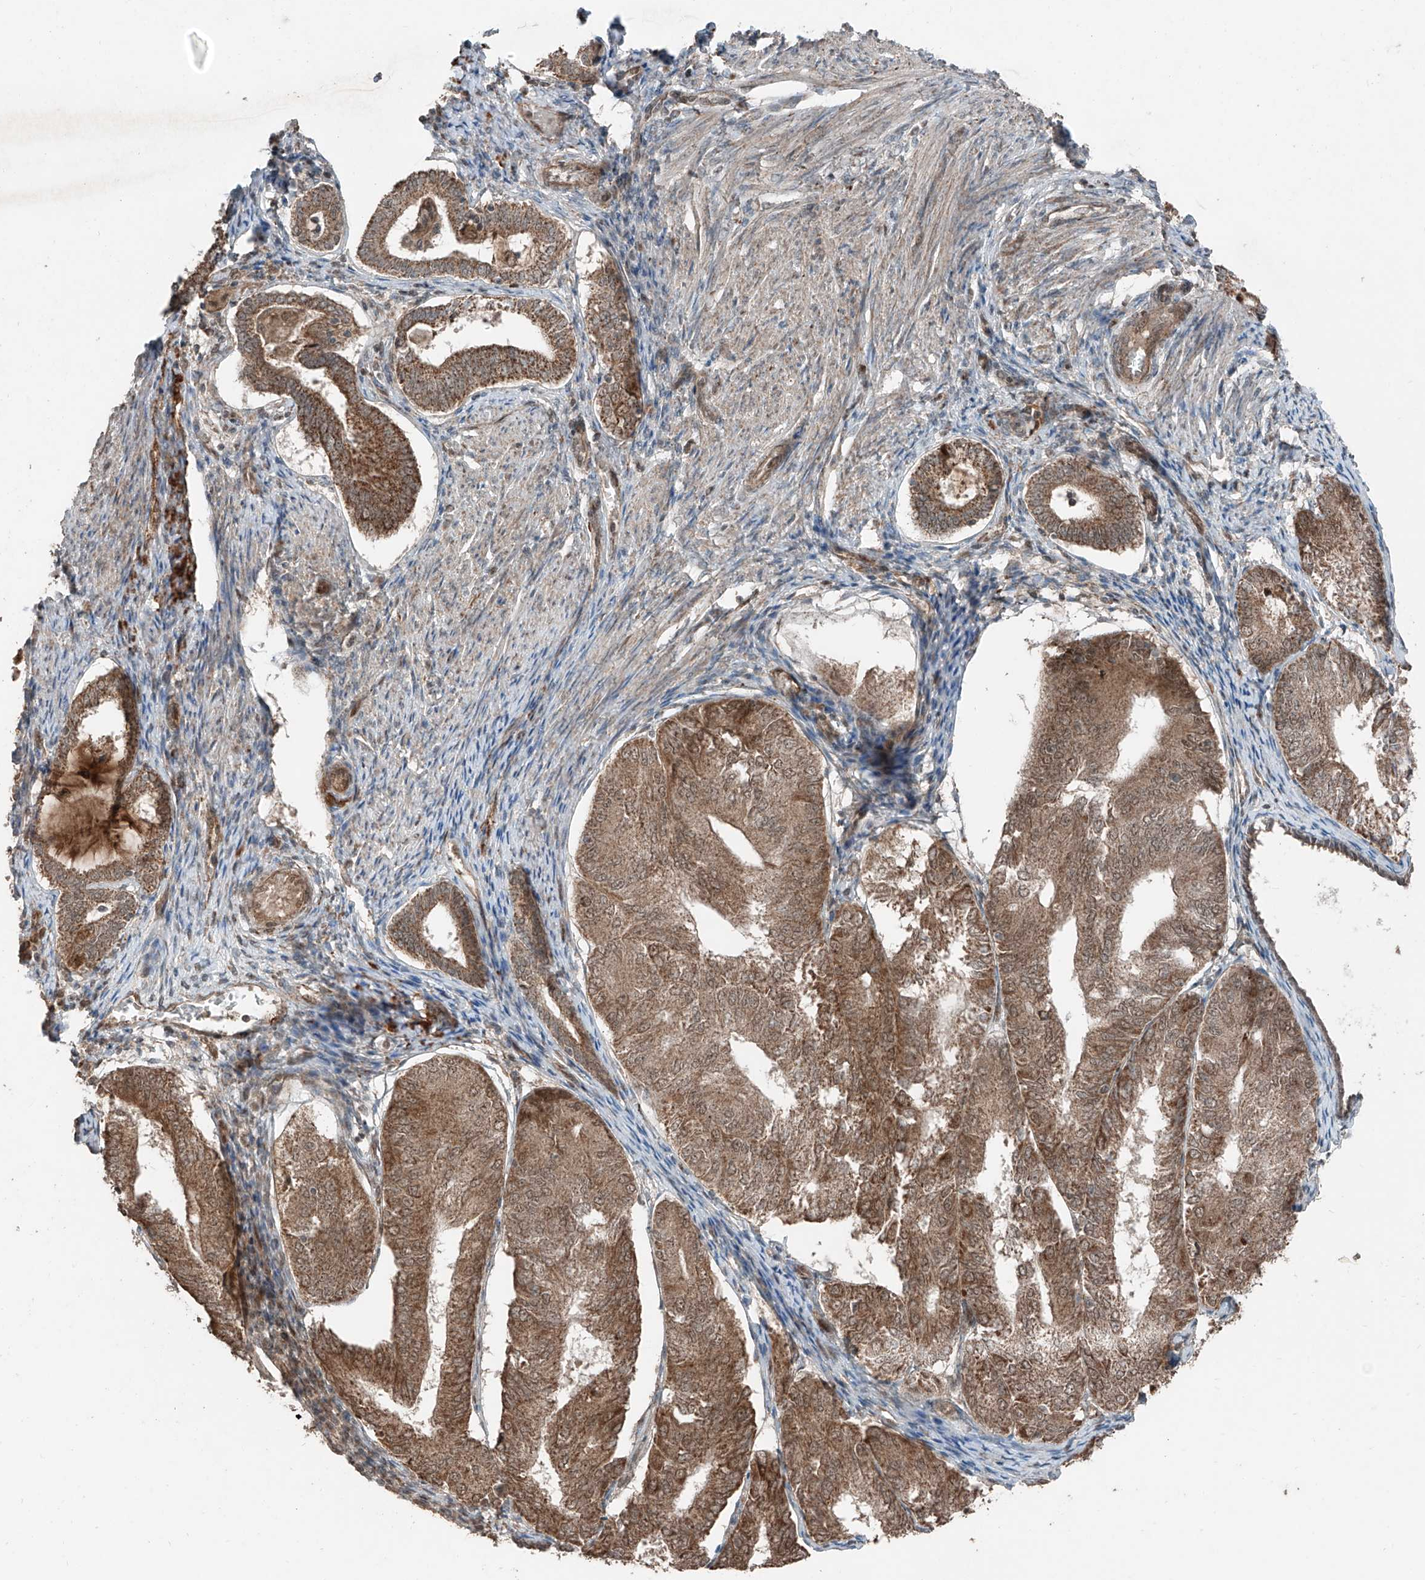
{"staining": {"intensity": "moderate", "quantity": ">75%", "location": "cytoplasmic/membranous"}, "tissue": "endometrial cancer", "cell_type": "Tumor cells", "image_type": "cancer", "snomed": [{"axis": "morphology", "description": "Adenocarcinoma, NOS"}, {"axis": "topography", "description": "Endometrium"}], "caption": "A brown stain labels moderate cytoplasmic/membranous expression of a protein in endometrial cancer tumor cells. (DAB IHC, brown staining for protein, blue staining for nuclei).", "gene": "ZNF620", "patient": {"sex": "female", "age": 81}}